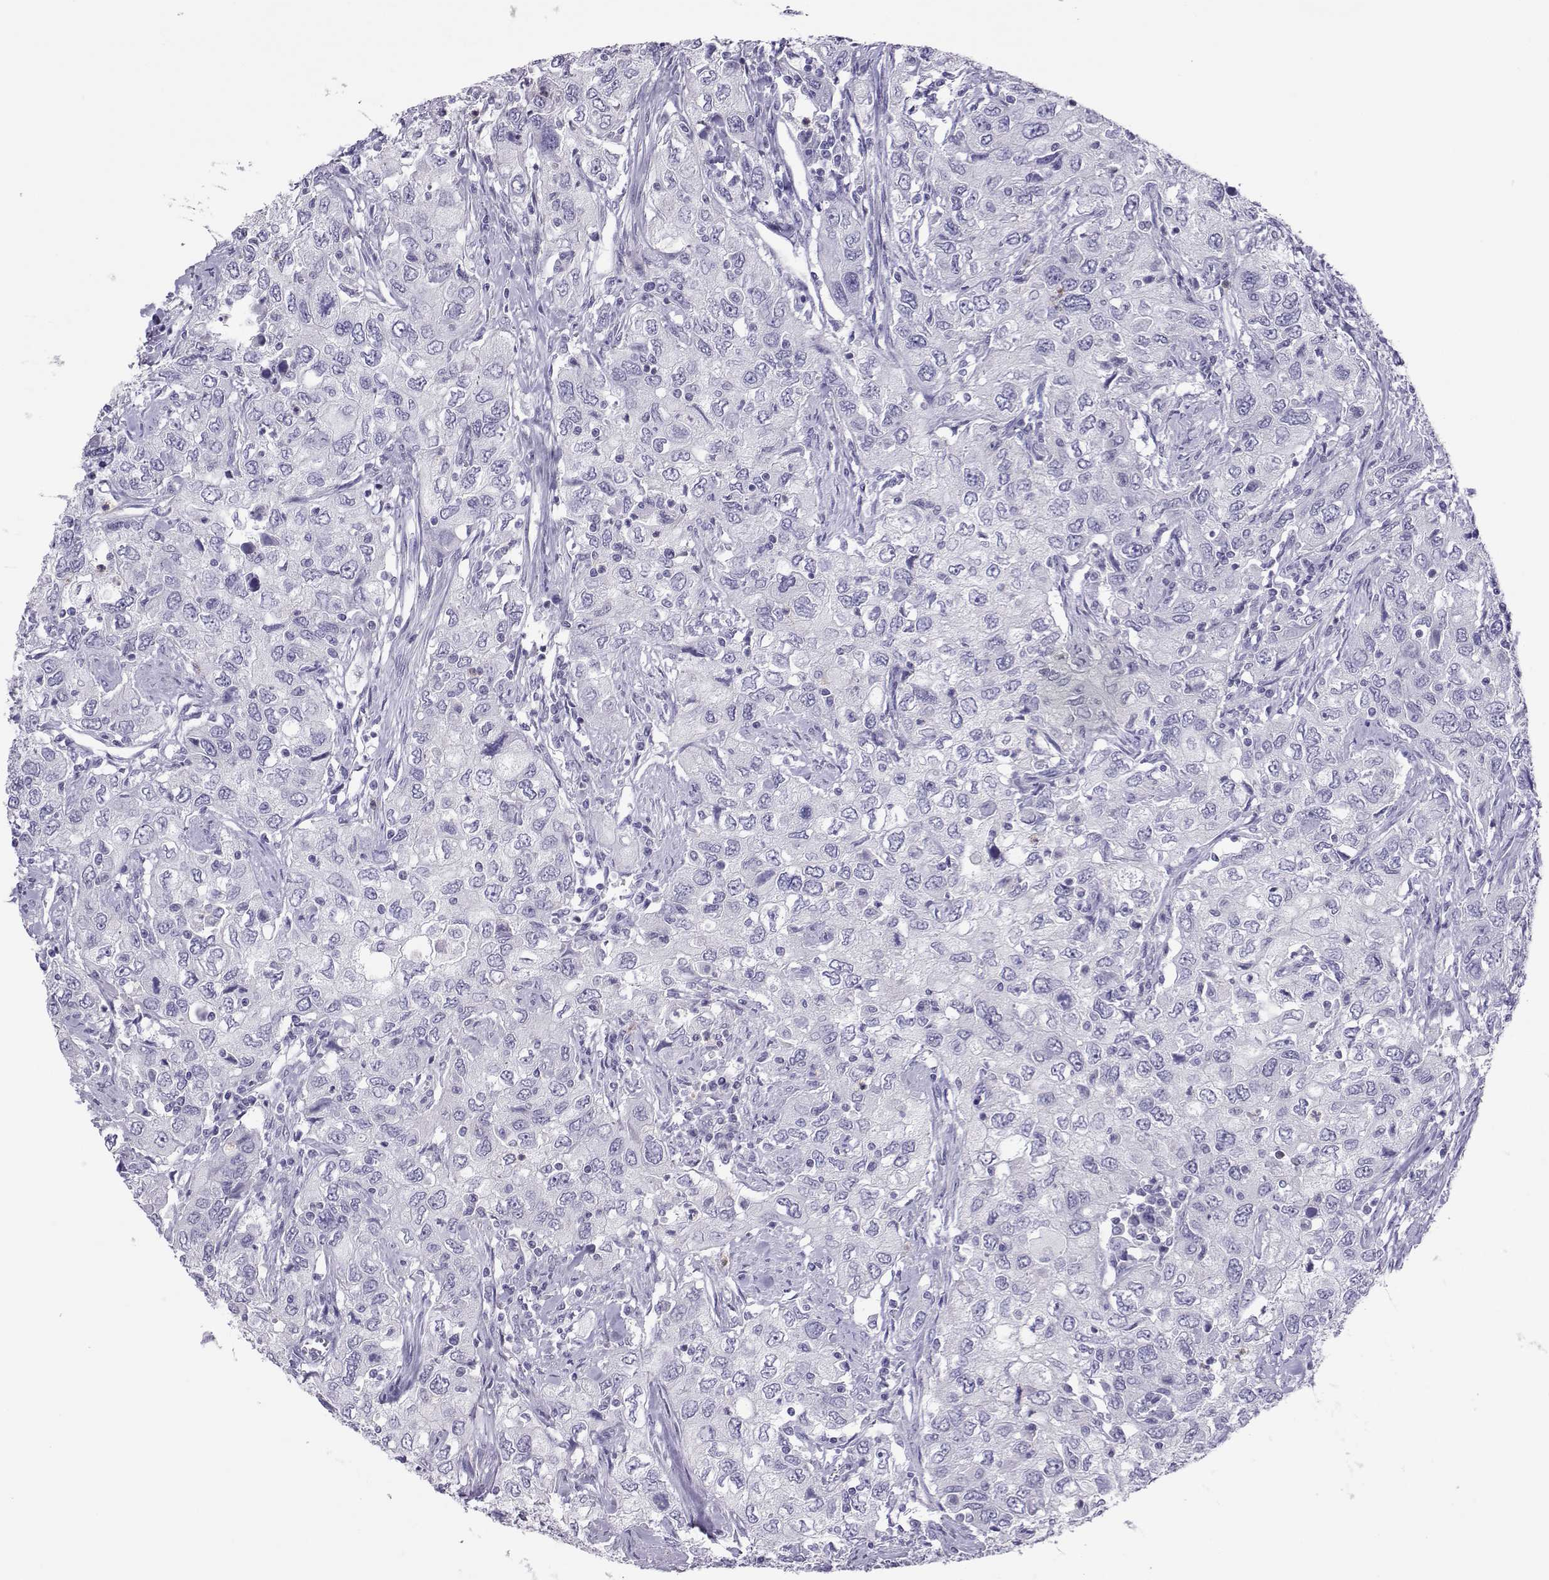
{"staining": {"intensity": "negative", "quantity": "none", "location": "none"}, "tissue": "urothelial cancer", "cell_type": "Tumor cells", "image_type": "cancer", "snomed": [{"axis": "morphology", "description": "Urothelial carcinoma, High grade"}, {"axis": "topography", "description": "Urinary bladder"}], "caption": "Immunohistochemical staining of human urothelial cancer exhibits no significant staining in tumor cells. Brightfield microscopy of IHC stained with DAB (3,3'-diaminobenzidine) (brown) and hematoxylin (blue), captured at high magnification.", "gene": "TRPM7", "patient": {"sex": "male", "age": 76}}